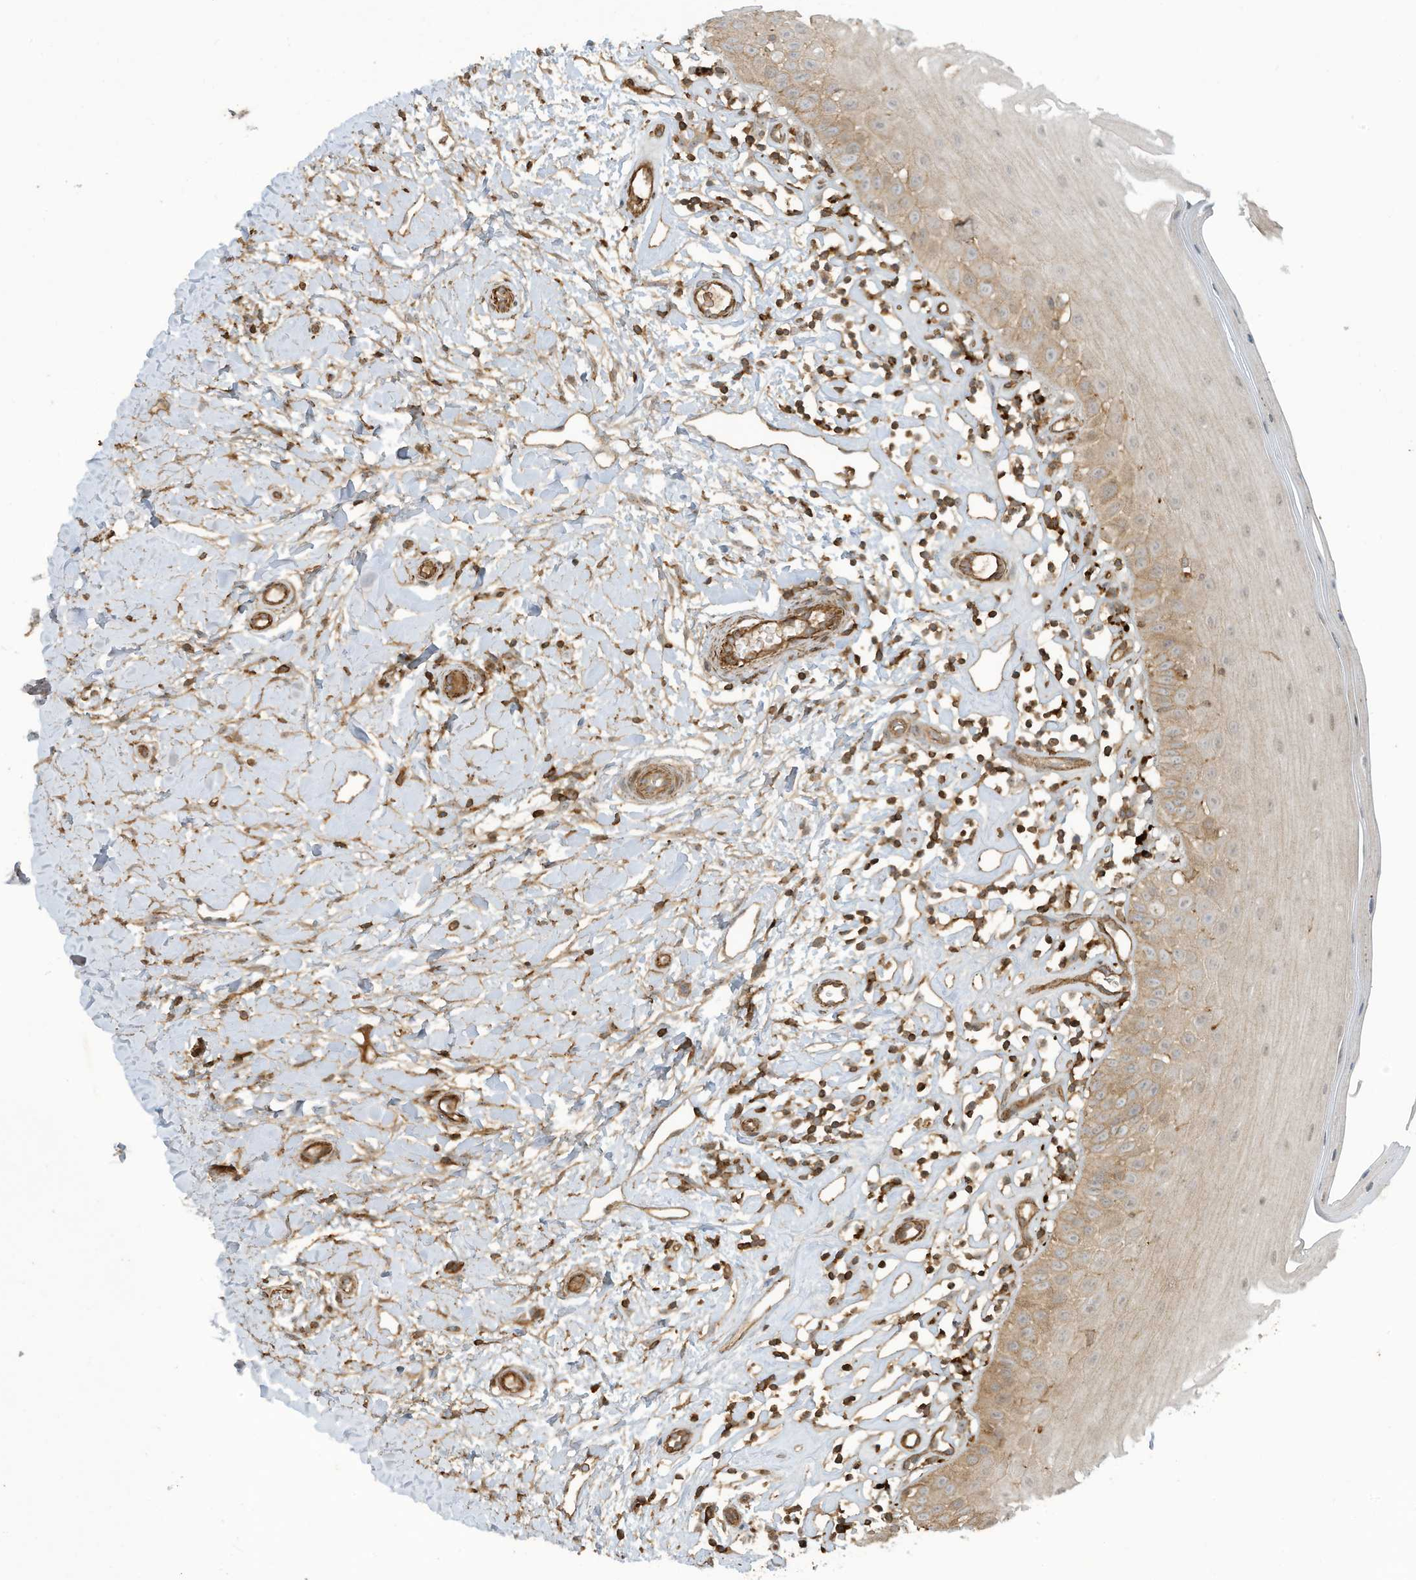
{"staining": {"intensity": "moderate", "quantity": "25%-75%", "location": "cytoplasmic/membranous"}, "tissue": "oral mucosa", "cell_type": "Squamous epithelial cells", "image_type": "normal", "snomed": [{"axis": "morphology", "description": "Normal tissue, NOS"}, {"axis": "topography", "description": "Oral tissue"}], "caption": "DAB (3,3'-diaminobenzidine) immunohistochemical staining of benign oral mucosa reveals moderate cytoplasmic/membranous protein expression in about 25%-75% of squamous epithelial cells.", "gene": "DDIT4", "patient": {"sex": "female", "age": 56}}